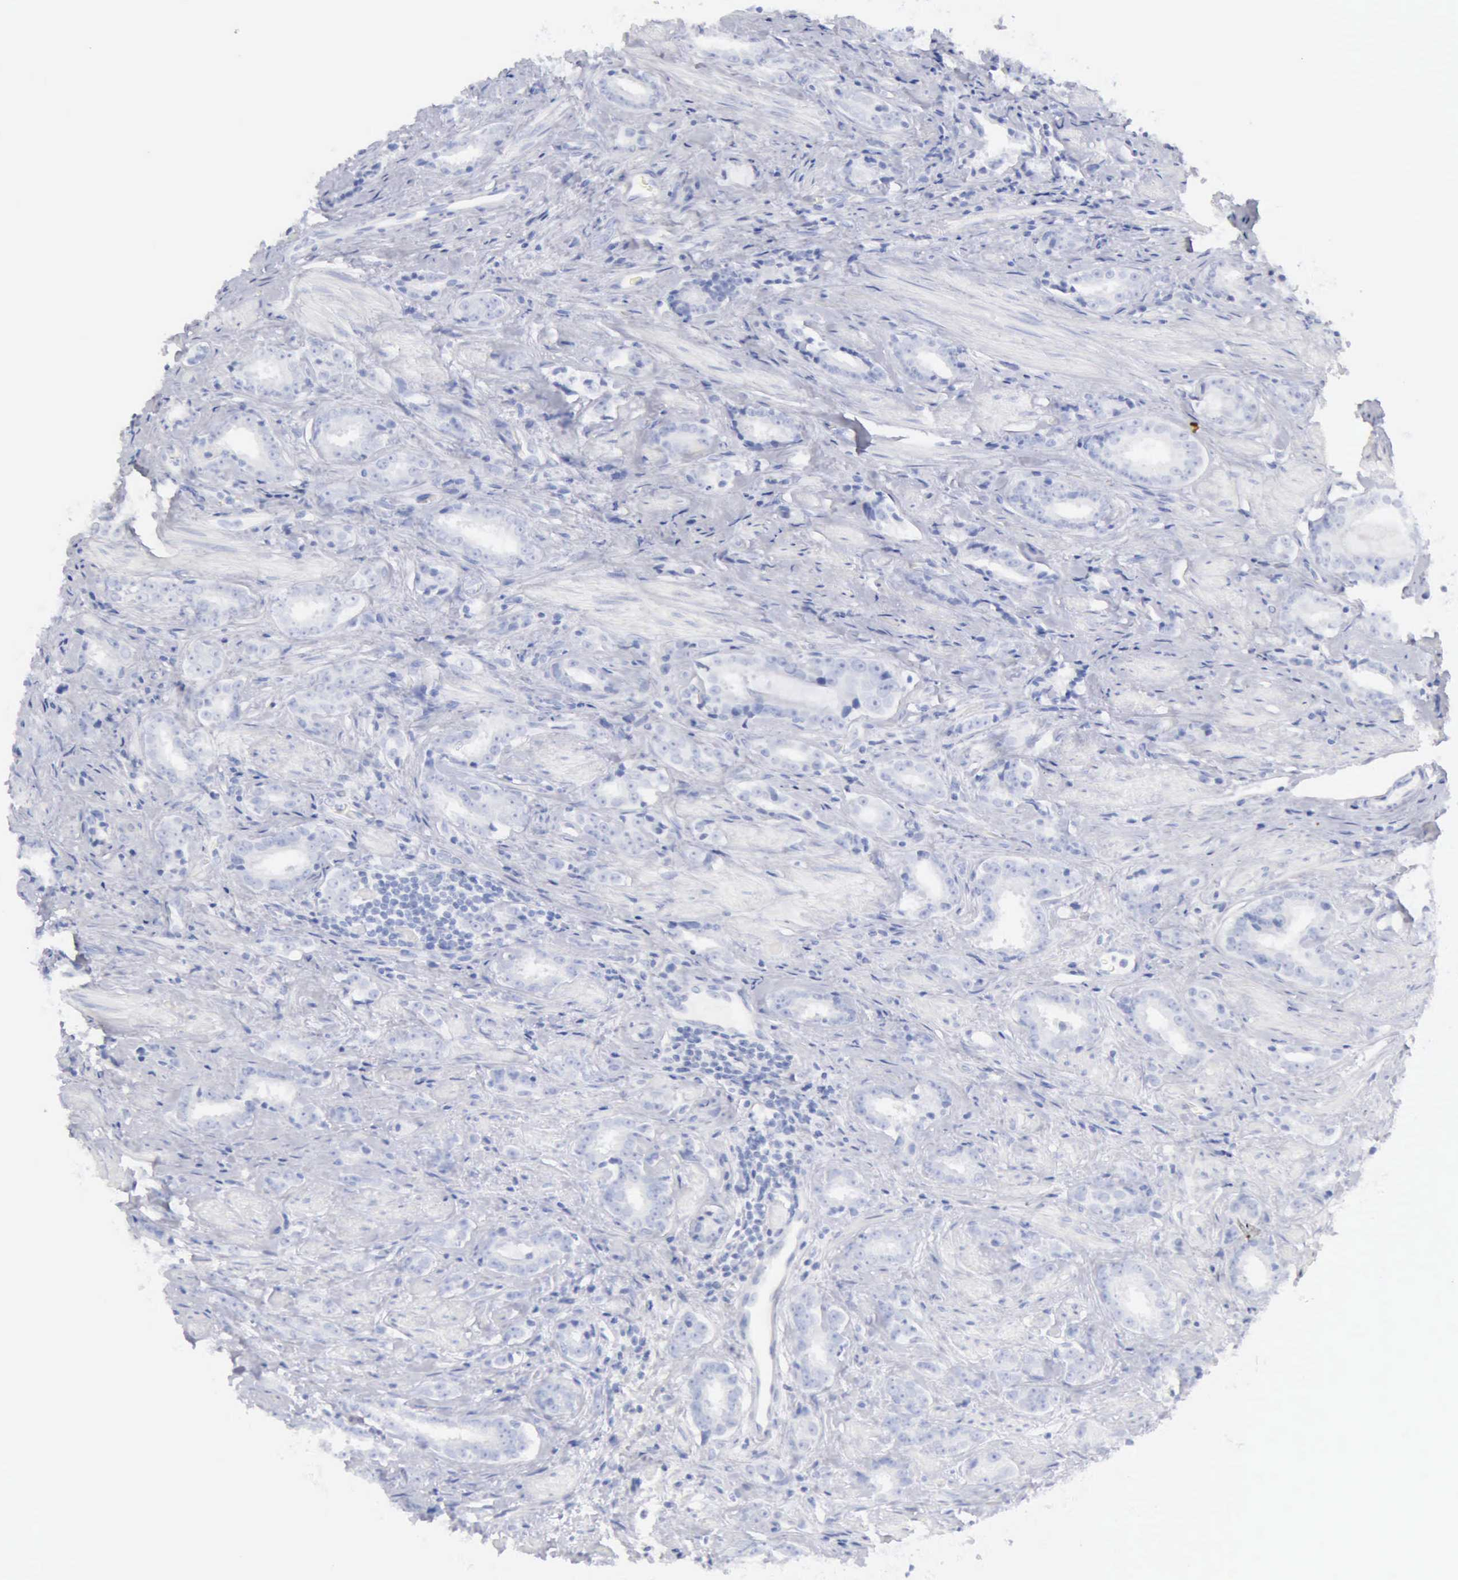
{"staining": {"intensity": "negative", "quantity": "none", "location": "none"}, "tissue": "prostate cancer", "cell_type": "Tumor cells", "image_type": "cancer", "snomed": [{"axis": "morphology", "description": "Adenocarcinoma, Medium grade"}, {"axis": "topography", "description": "Prostate"}], "caption": "DAB (3,3'-diaminobenzidine) immunohistochemical staining of human adenocarcinoma (medium-grade) (prostate) displays no significant expression in tumor cells. (Stains: DAB (3,3'-diaminobenzidine) immunohistochemistry with hematoxylin counter stain, Microscopy: brightfield microscopy at high magnification).", "gene": "KRT10", "patient": {"sex": "male", "age": 53}}